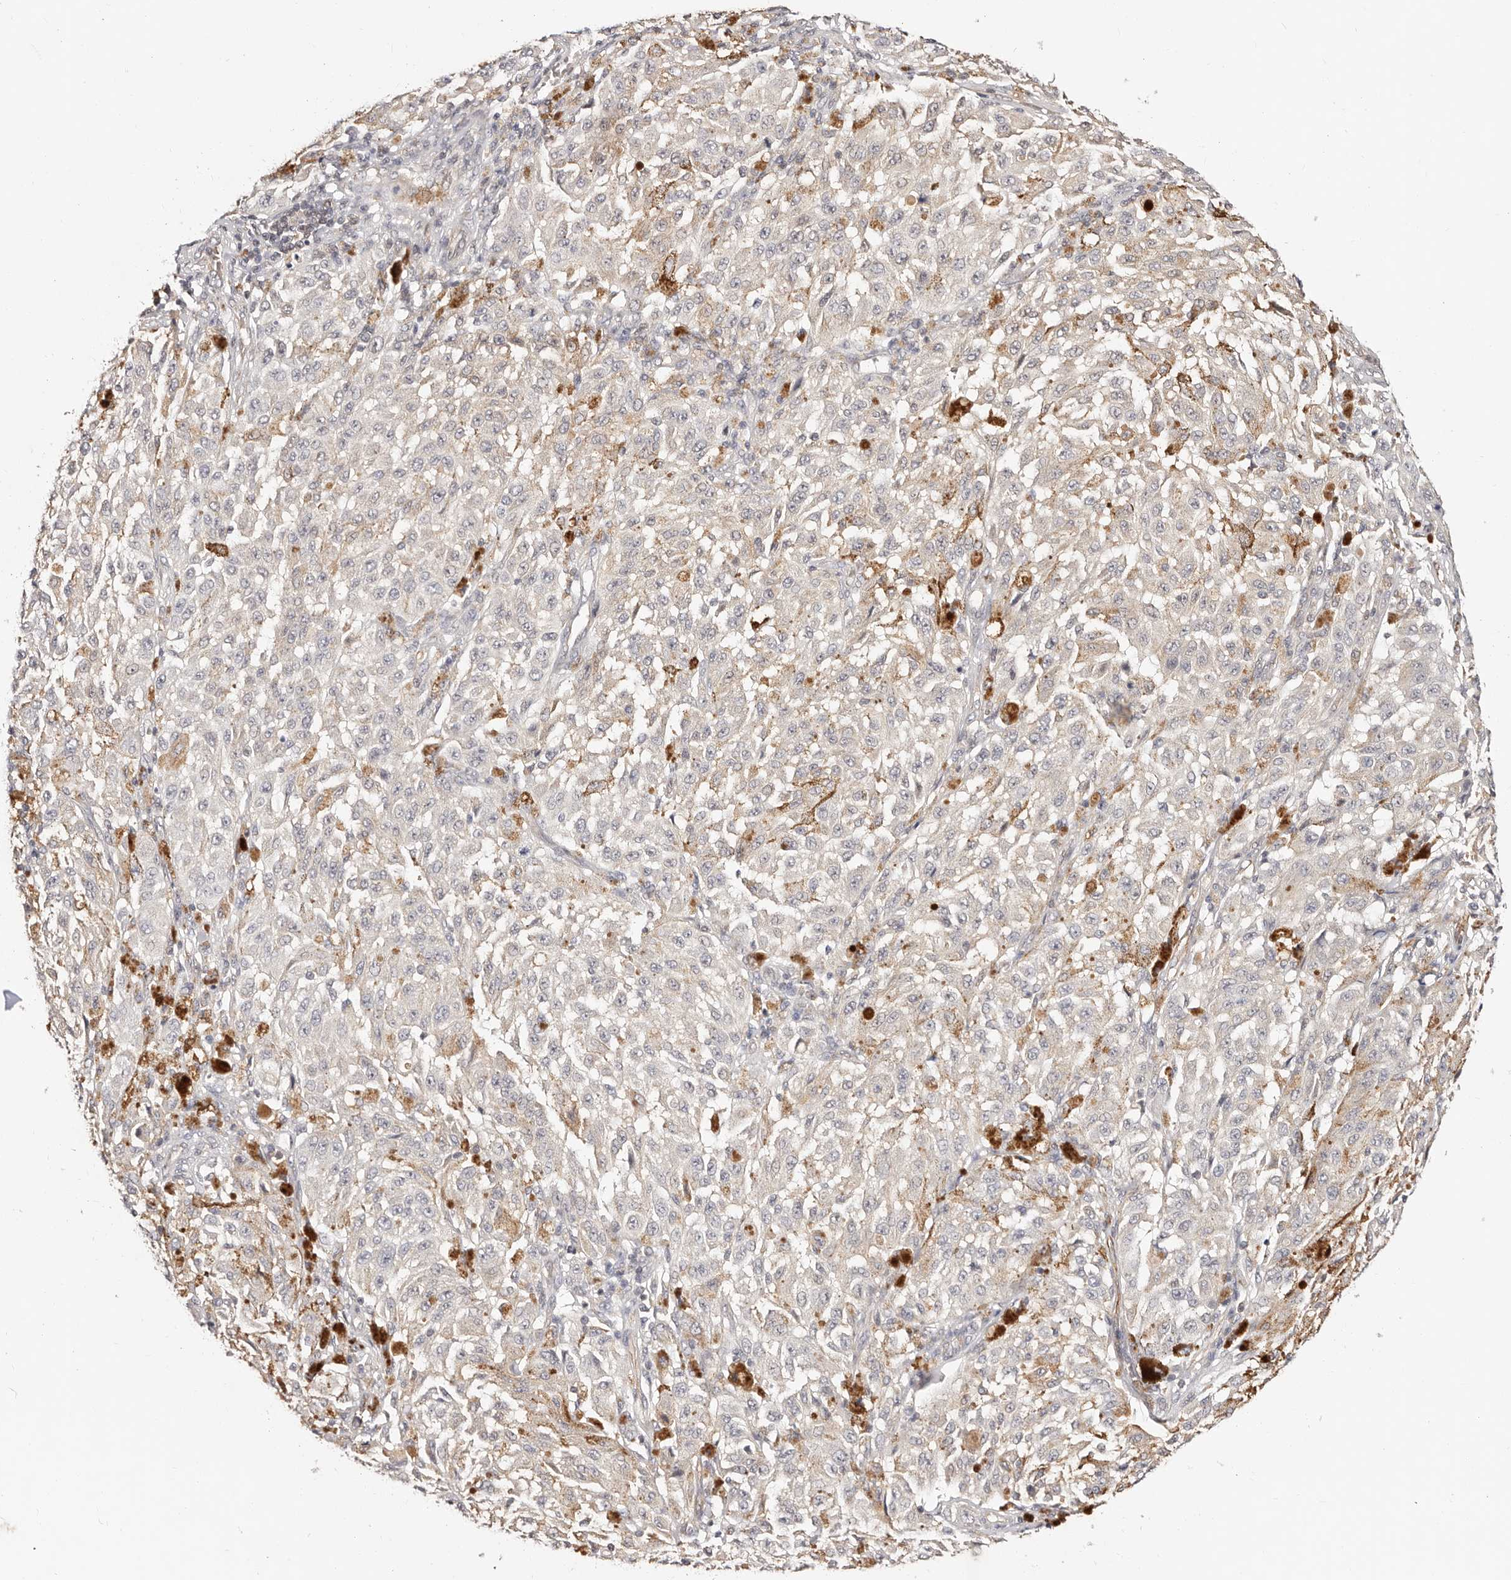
{"staining": {"intensity": "negative", "quantity": "none", "location": "none"}, "tissue": "melanoma", "cell_type": "Tumor cells", "image_type": "cancer", "snomed": [{"axis": "morphology", "description": "Malignant melanoma, NOS"}, {"axis": "topography", "description": "Skin"}], "caption": "The image shows no significant positivity in tumor cells of malignant melanoma.", "gene": "STAT5A", "patient": {"sex": "female", "age": 64}}